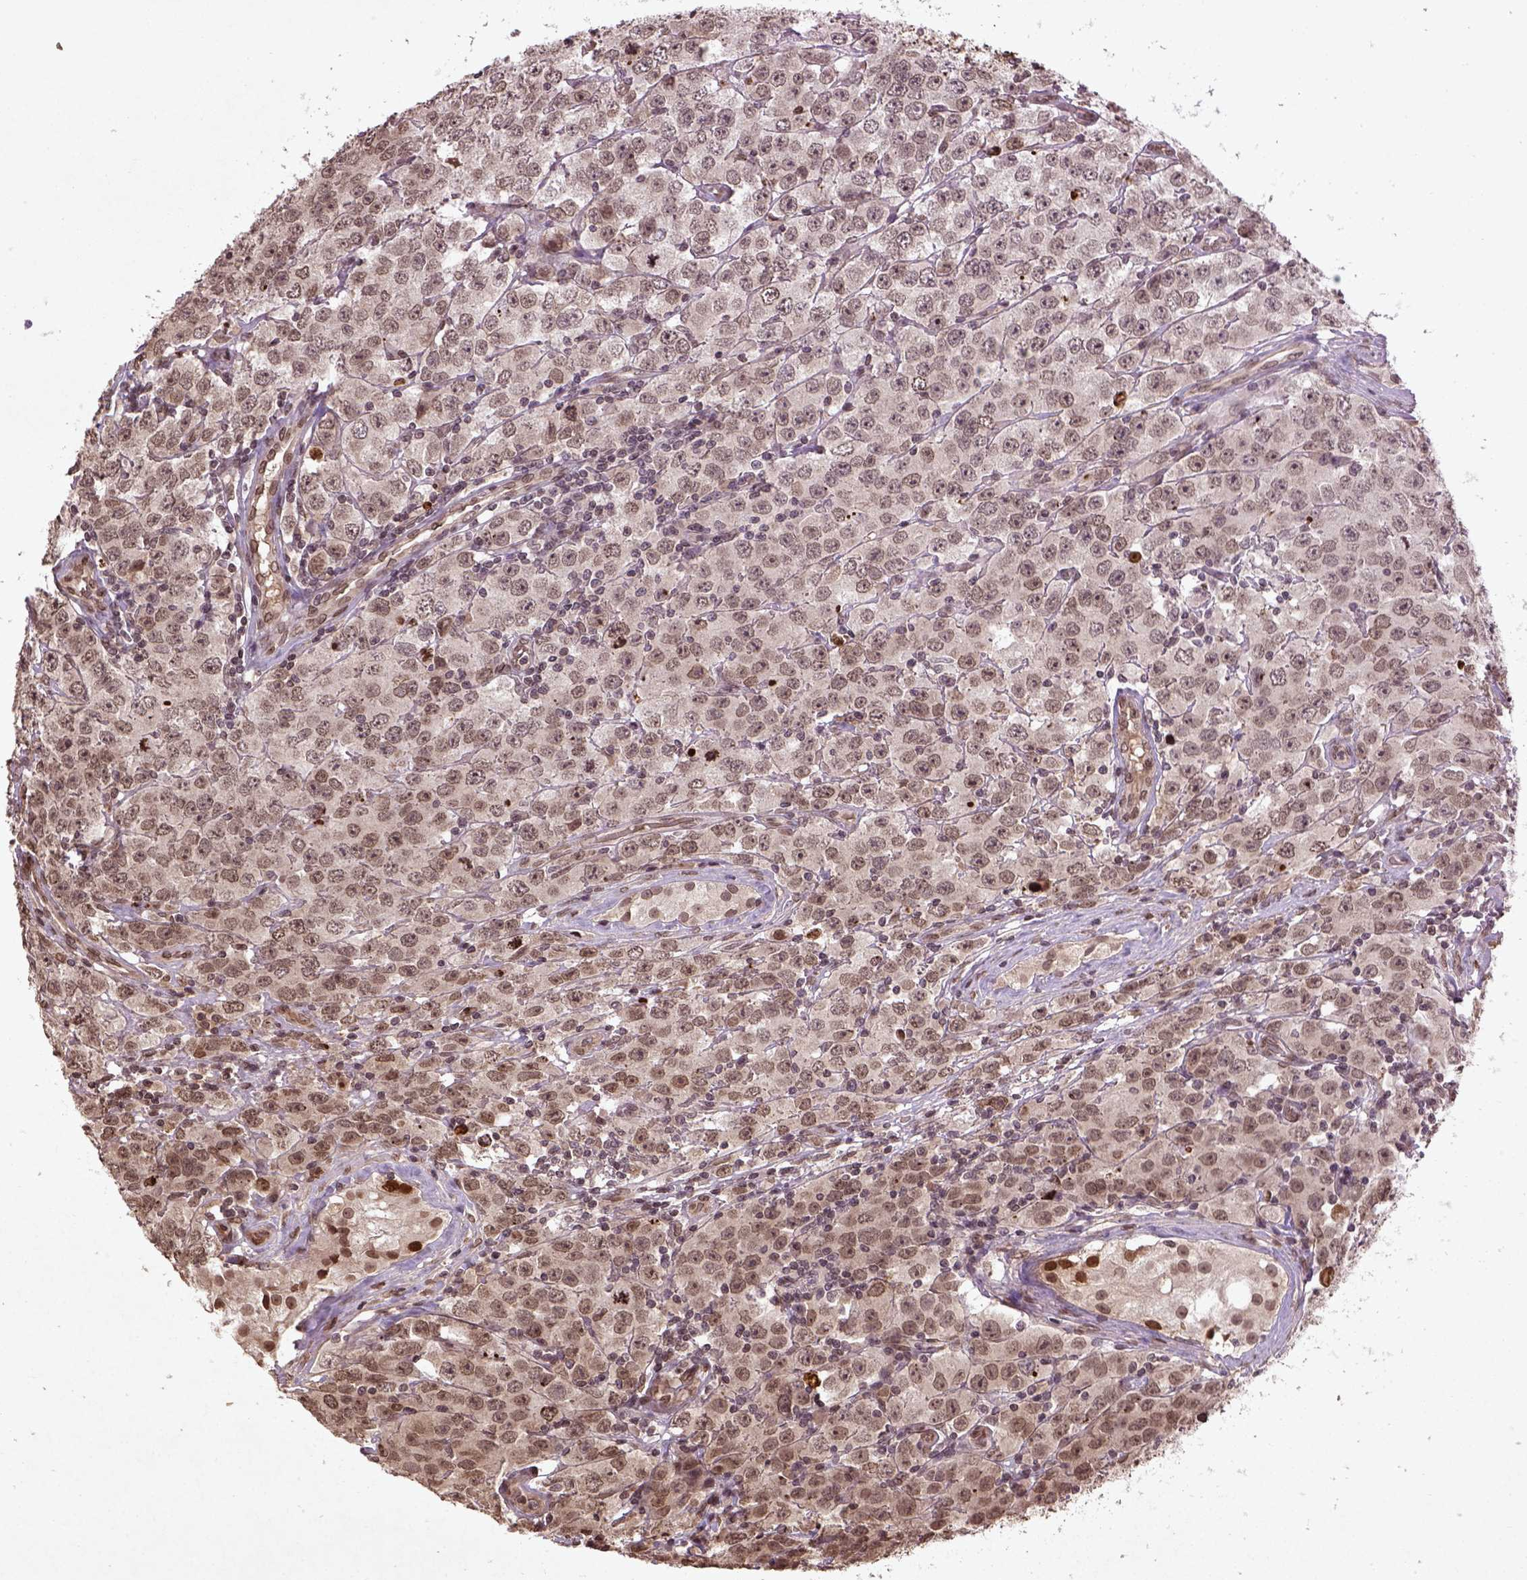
{"staining": {"intensity": "moderate", "quantity": ">75%", "location": "nuclear"}, "tissue": "testis cancer", "cell_type": "Tumor cells", "image_type": "cancer", "snomed": [{"axis": "morphology", "description": "Seminoma, NOS"}, {"axis": "topography", "description": "Testis"}], "caption": "Immunohistochemical staining of human testis cancer (seminoma) reveals moderate nuclear protein expression in approximately >75% of tumor cells.", "gene": "BANF1", "patient": {"sex": "male", "age": 52}}